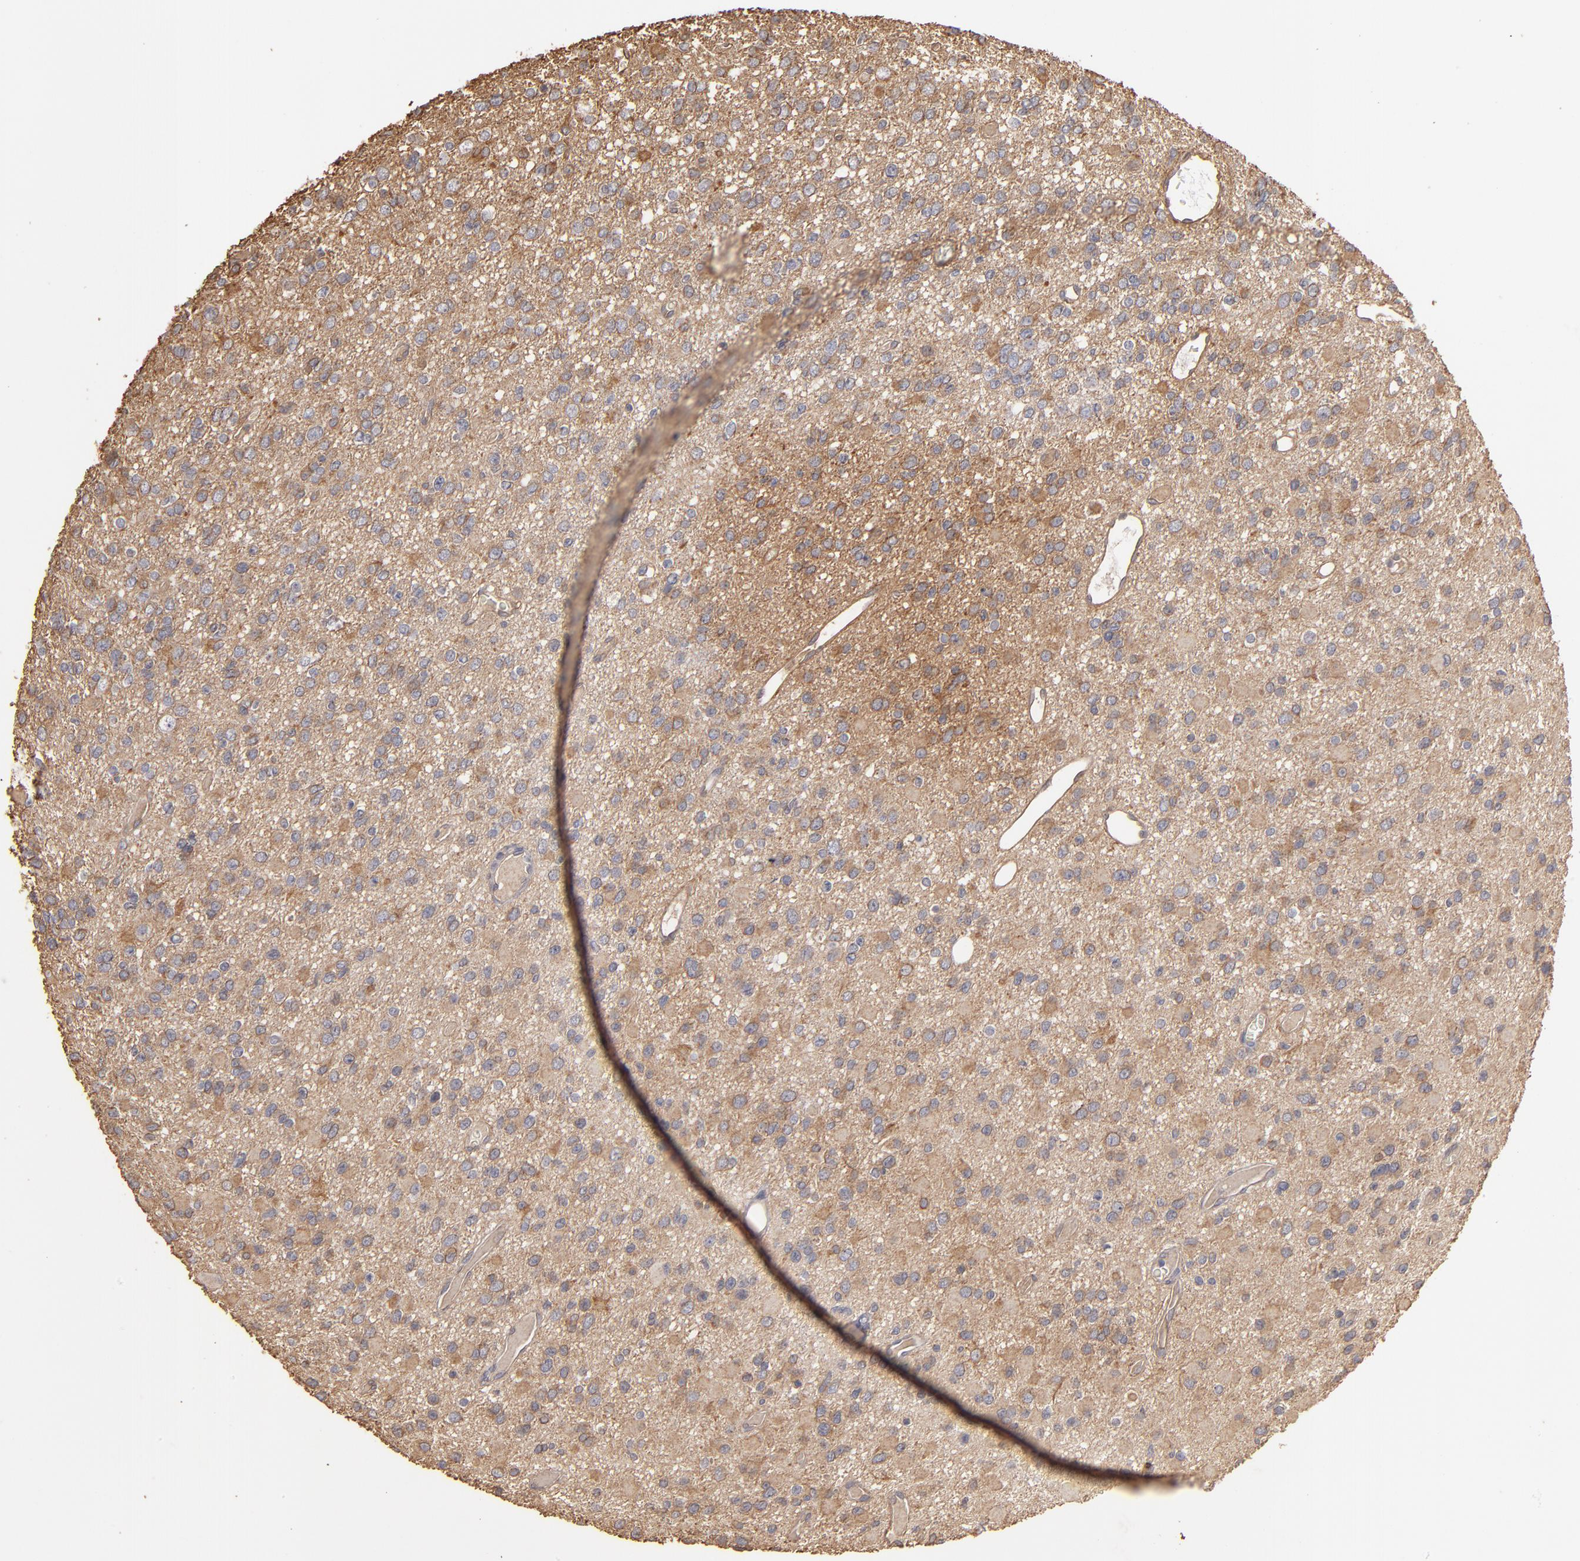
{"staining": {"intensity": "negative", "quantity": "none", "location": "none"}, "tissue": "glioma", "cell_type": "Tumor cells", "image_type": "cancer", "snomed": [{"axis": "morphology", "description": "Glioma, malignant, Low grade"}, {"axis": "topography", "description": "Brain"}], "caption": "IHC histopathology image of neoplastic tissue: human glioma stained with DAB (3,3'-diaminobenzidine) displays no significant protein expression in tumor cells. (DAB immunohistochemistry with hematoxylin counter stain).", "gene": "DMD", "patient": {"sex": "male", "age": 42}}